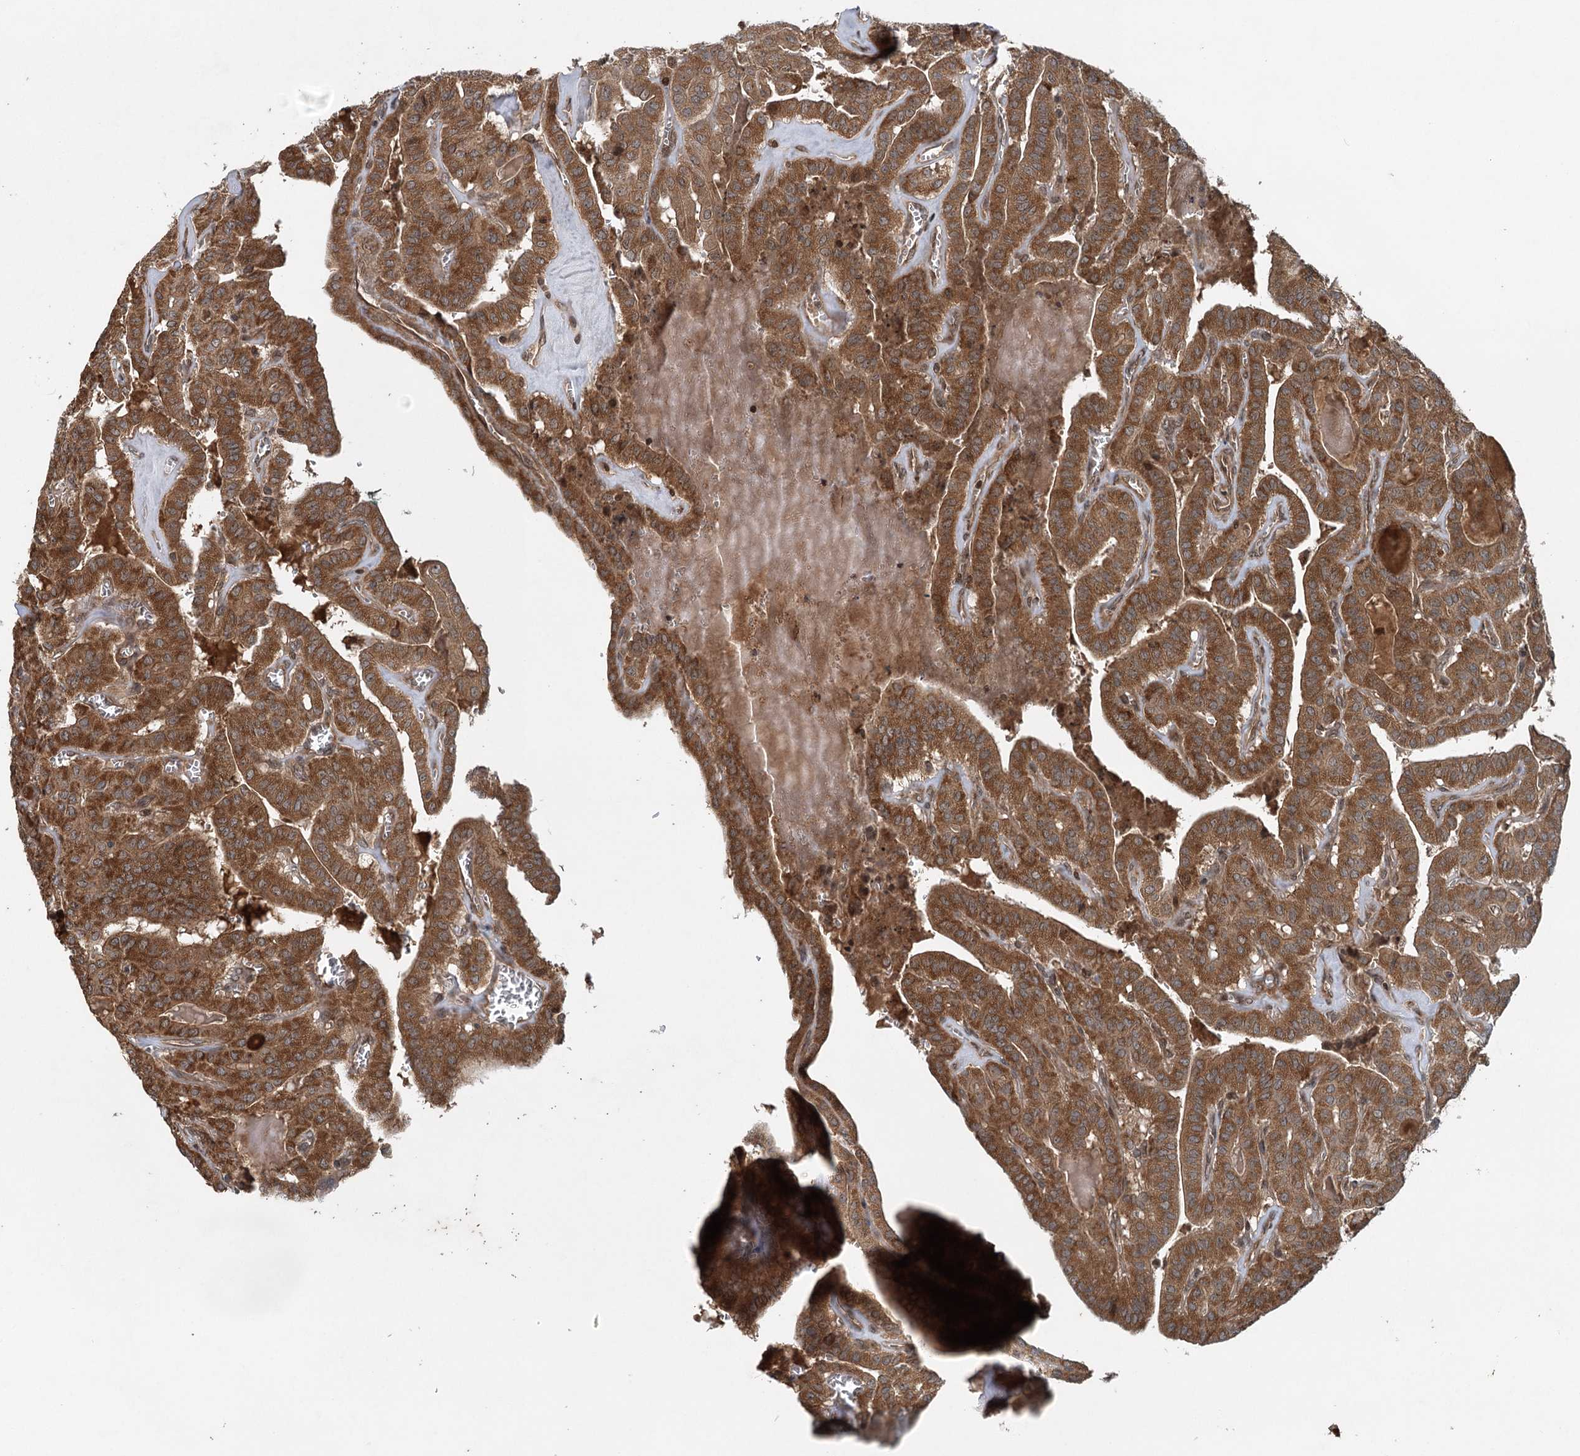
{"staining": {"intensity": "strong", "quantity": ">75%", "location": "cytoplasmic/membranous"}, "tissue": "thyroid cancer", "cell_type": "Tumor cells", "image_type": "cancer", "snomed": [{"axis": "morphology", "description": "Papillary adenocarcinoma, NOS"}, {"axis": "topography", "description": "Thyroid gland"}], "caption": "Thyroid cancer was stained to show a protein in brown. There is high levels of strong cytoplasmic/membranous expression in approximately >75% of tumor cells.", "gene": "INSIG2", "patient": {"sex": "male", "age": 52}}